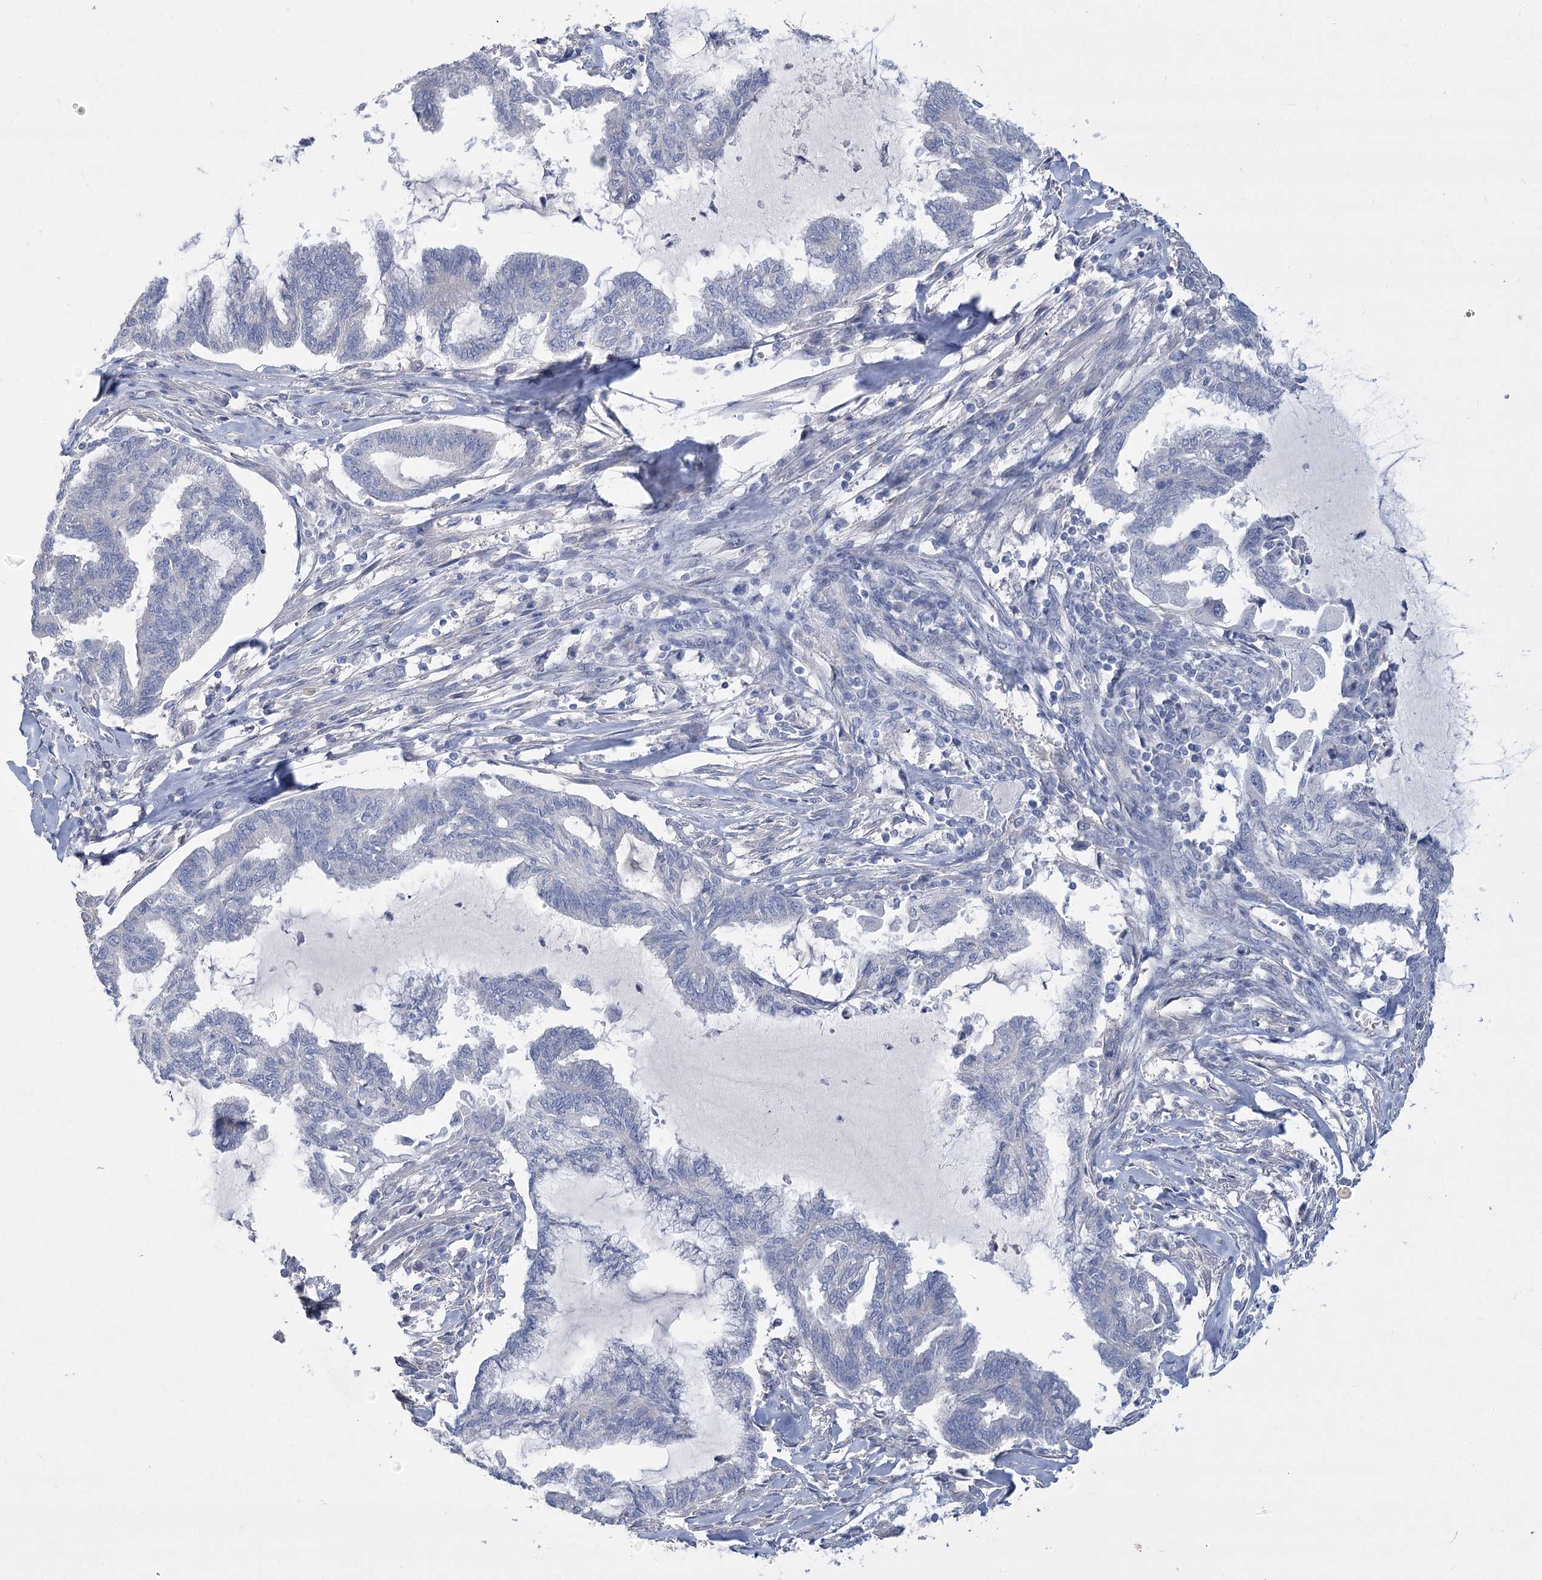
{"staining": {"intensity": "negative", "quantity": "none", "location": "none"}, "tissue": "endometrial cancer", "cell_type": "Tumor cells", "image_type": "cancer", "snomed": [{"axis": "morphology", "description": "Adenocarcinoma, NOS"}, {"axis": "topography", "description": "Endometrium"}], "caption": "IHC of adenocarcinoma (endometrial) shows no staining in tumor cells.", "gene": "SLC9A3", "patient": {"sex": "female", "age": 86}}